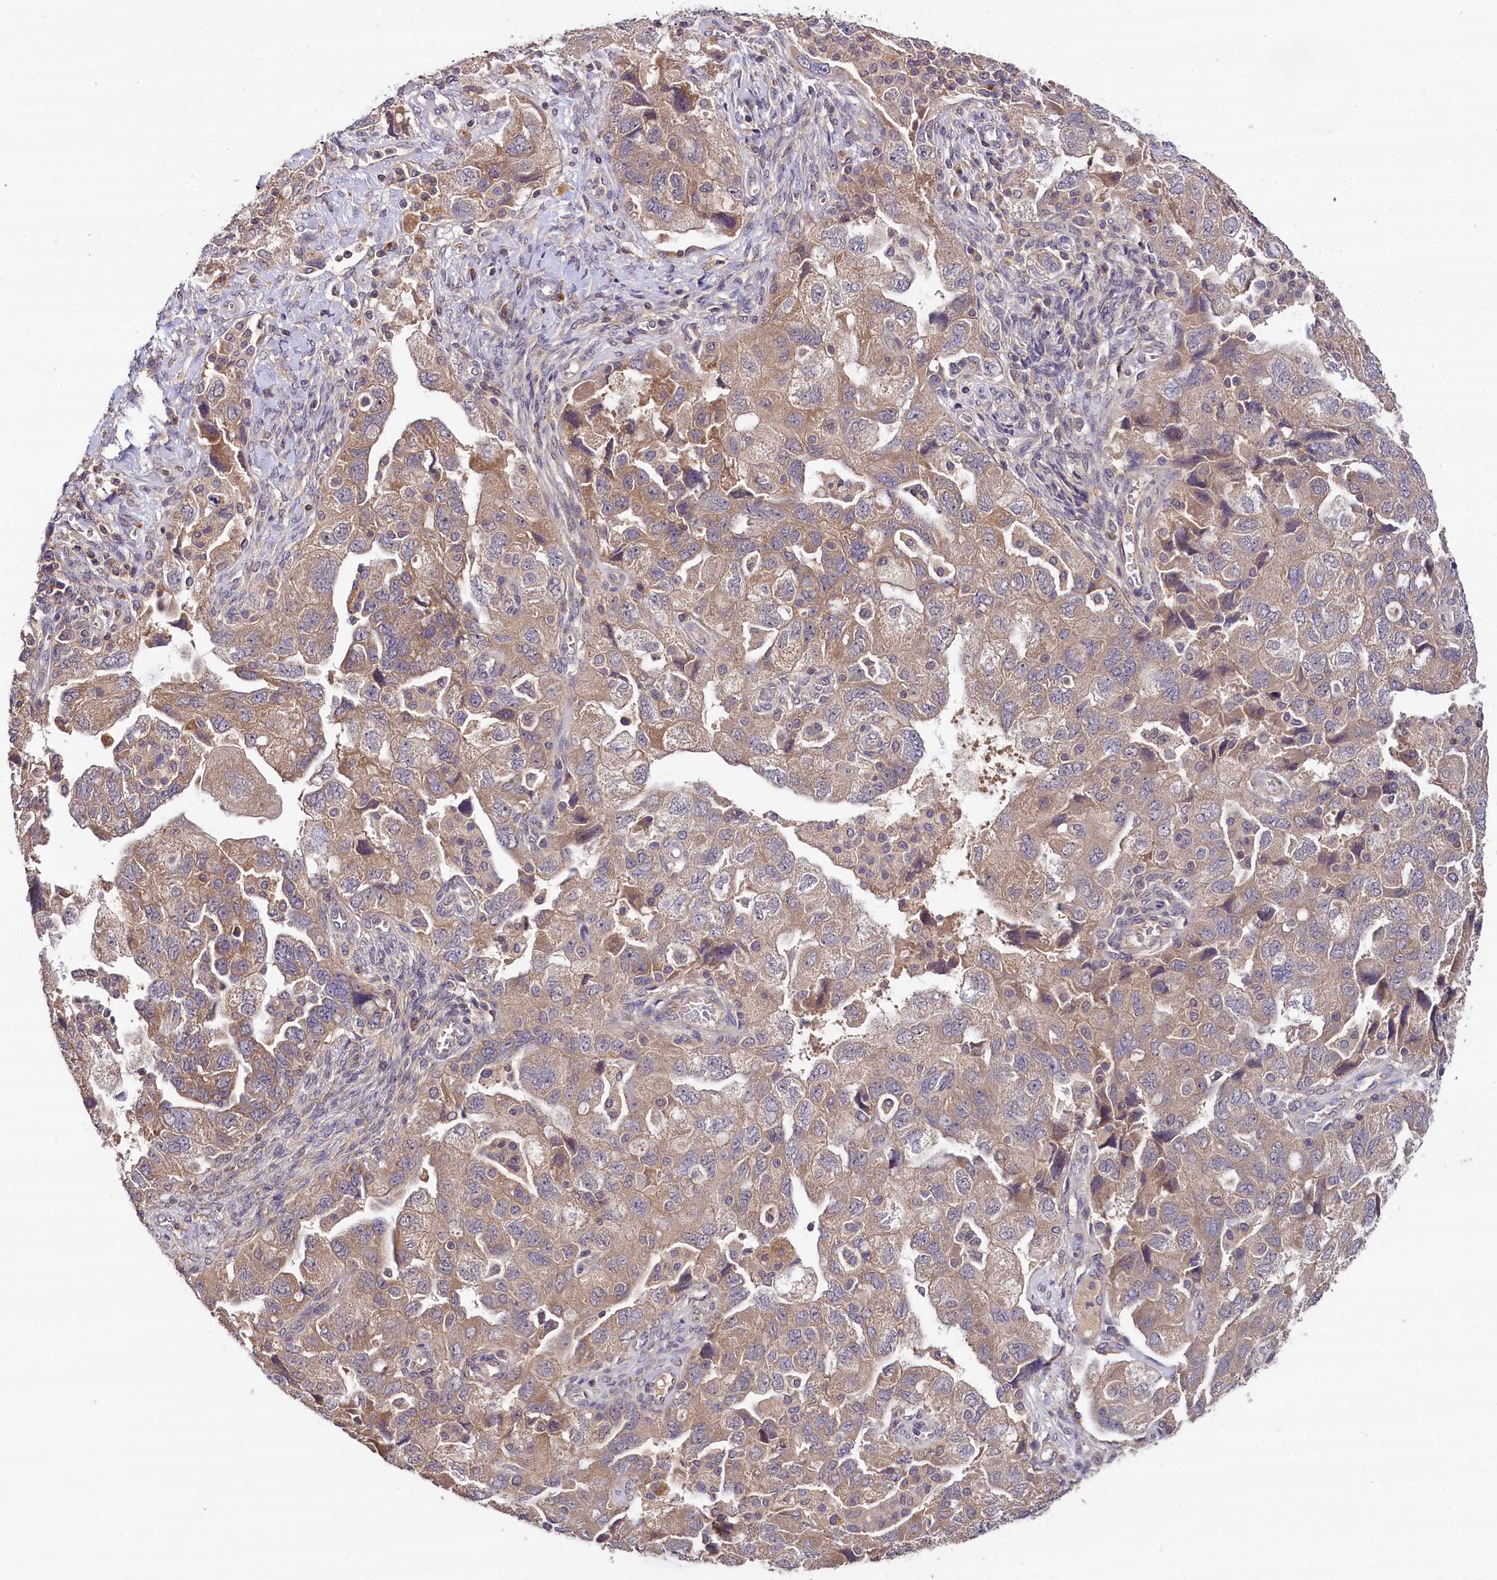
{"staining": {"intensity": "weak", "quantity": ">75%", "location": "cytoplasmic/membranous"}, "tissue": "ovarian cancer", "cell_type": "Tumor cells", "image_type": "cancer", "snomed": [{"axis": "morphology", "description": "Carcinoma, NOS"}, {"axis": "morphology", "description": "Cystadenocarcinoma, serous, NOS"}, {"axis": "topography", "description": "Ovary"}], "caption": "Ovarian serous cystadenocarcinoma was stained to show a protein in brown. There is low levels of weak cytoplasmic/membranous expression in approximately >75% of tumor cells.", "gene": "TMEM39A", "patient": {"sex": "female", "age": 69}}